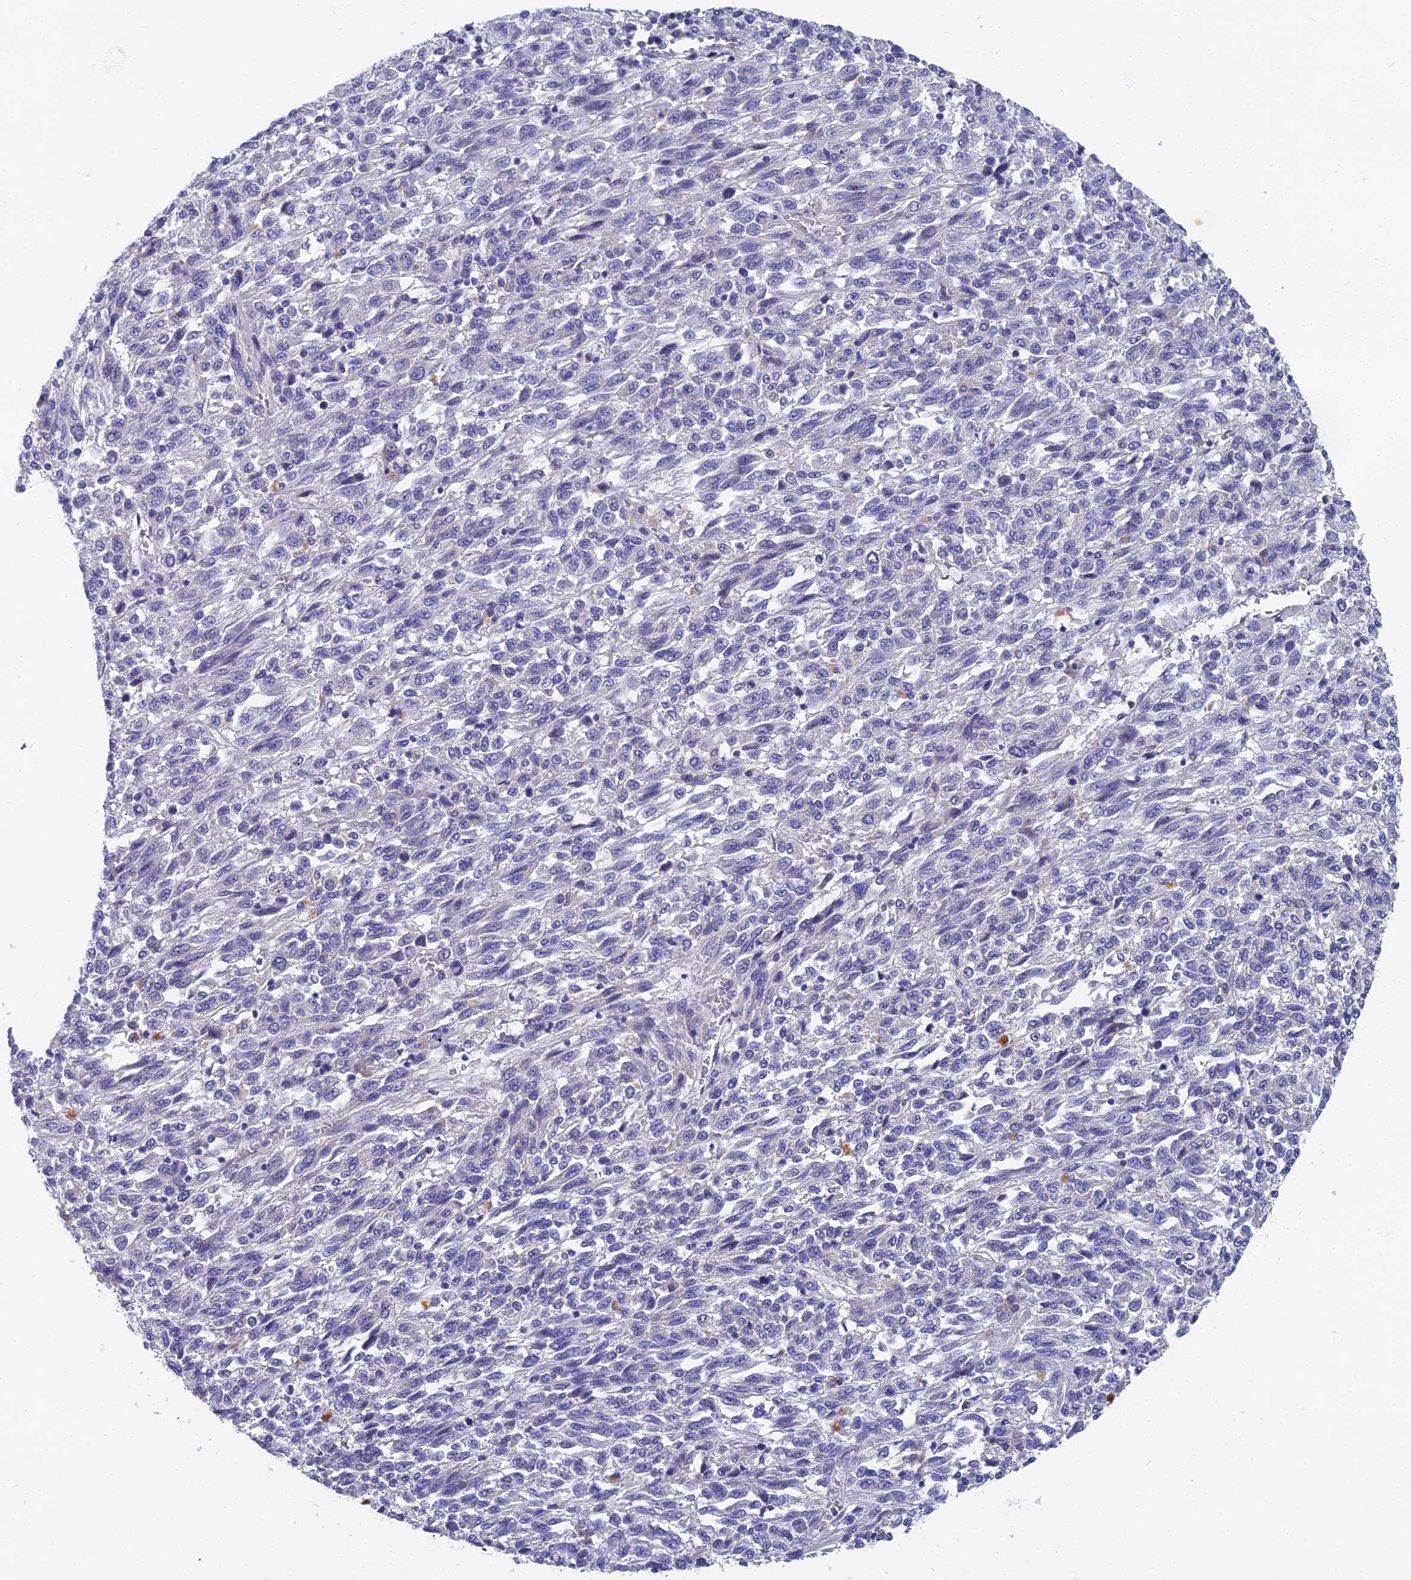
{"staining": {"intensity": "negative", "quantity": "none", "location": "none"}, "tissue": "melanoma", "cell_type": "Tumor cells", "image_type": "cancer", "snomed": [{"axis": "morphology", "description": "Malignant melanoma, Metastatic site"}, {"axis": "topography", "description": "Lung"}], "caption": "High power microscopy histopathology image of an immunohistochemistry micrograph of melanoma, revealing no significant staining in tumor cells.", "gene": "SPIN4", "patient": {"sex": "male", "age": 64}}